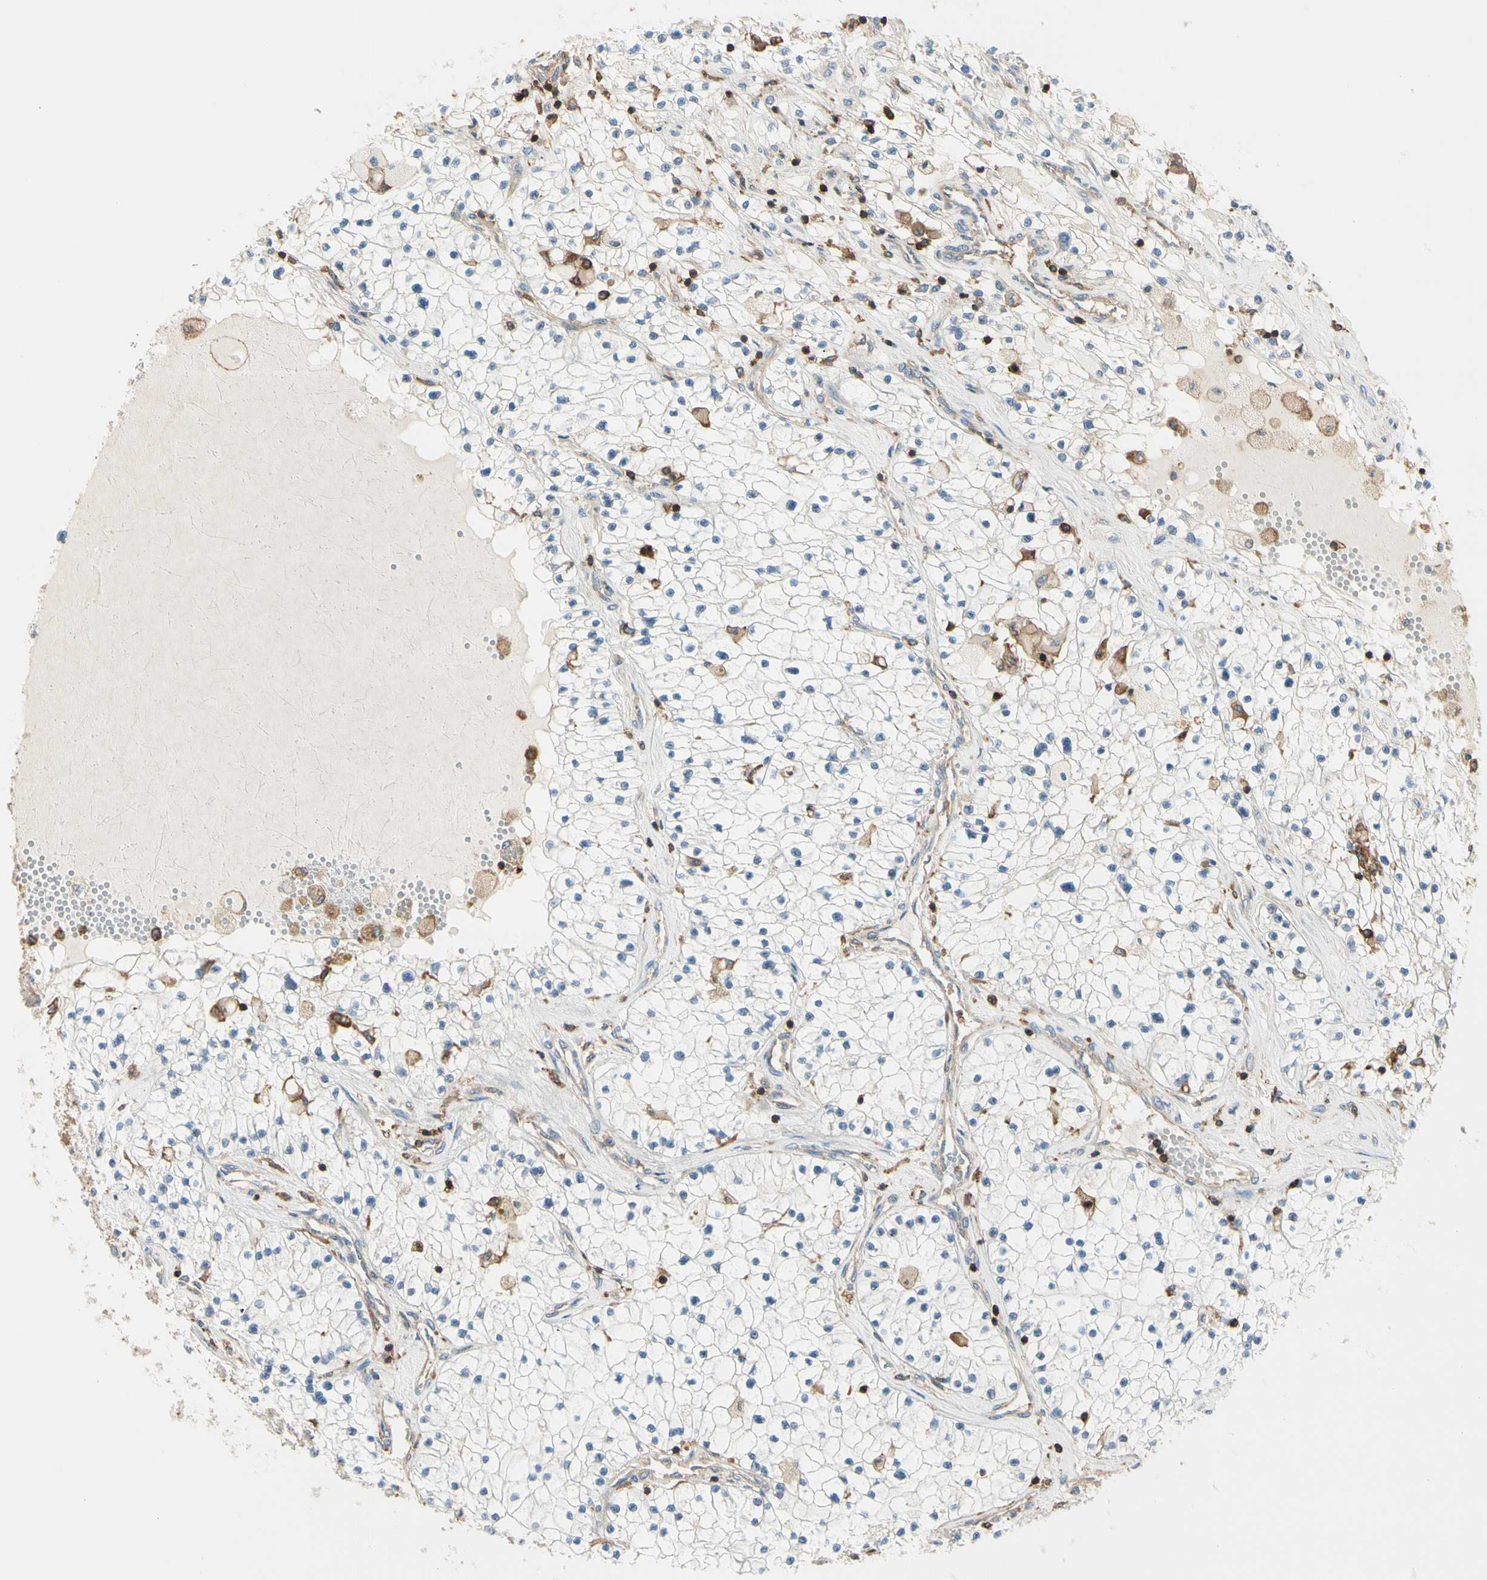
{"staining": {"intensity": "weak", "quantity": "<25%", "location": "cytoplasmic/membranous"}, "tissue": "renal cancer", "cell_type": "Tumor cells", "image_type": "cancer", "snomed": [{"axis": "morphology", "description": "Adenocarcinoma, NOS"}, {"axis": "topography", "description": "Kidney"}], "caption": "Protein analysis of renal cancer displays no significant staining in tumor cells.", "gene": "CAPZA2", "patient": {"sex": "male", "age": 68}}